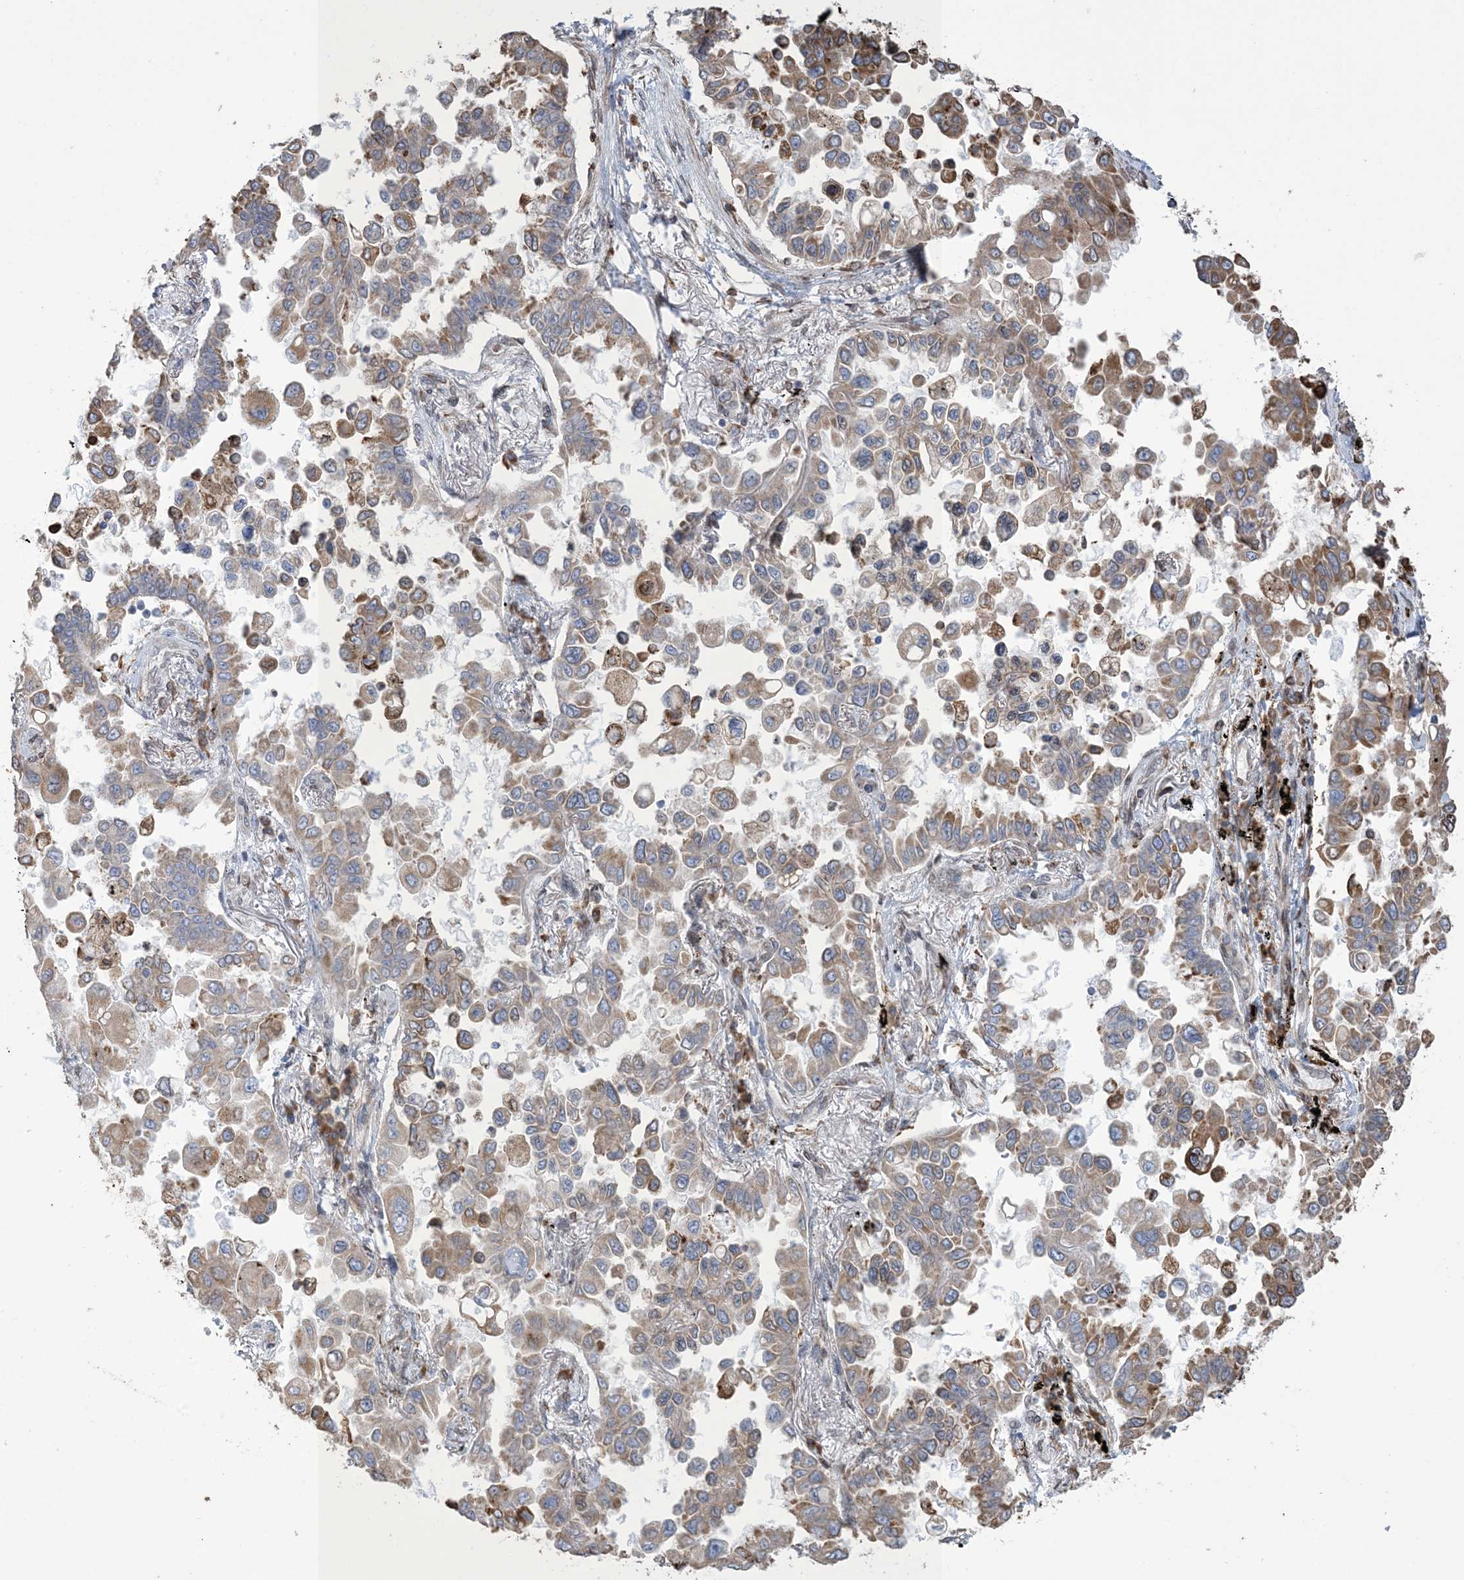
{"staining": {"intensity": "moderate", "quantity": ">75%", "location": "cytoplasmic/membranous"}, "tissue": "lung cancer", "cell_type": "Tumor cells", "image_type": "cancer", "snomed": [{"axis": "morphology", "description": "Adenocarcinoma, NOS"}, {"axis": "topography", "description": "Lung"}], "caption": "Lung cancer stained with DAB immunohistochemistry reveals medium levels of moderate cytoplasmic/membranous positivity in about >75% of tumor cells. Ihc stains the protein of interest in brown and the nuclei are stained blue.", "gene": "SHANK1", "patient": {"sex": "female", "age": 67}}